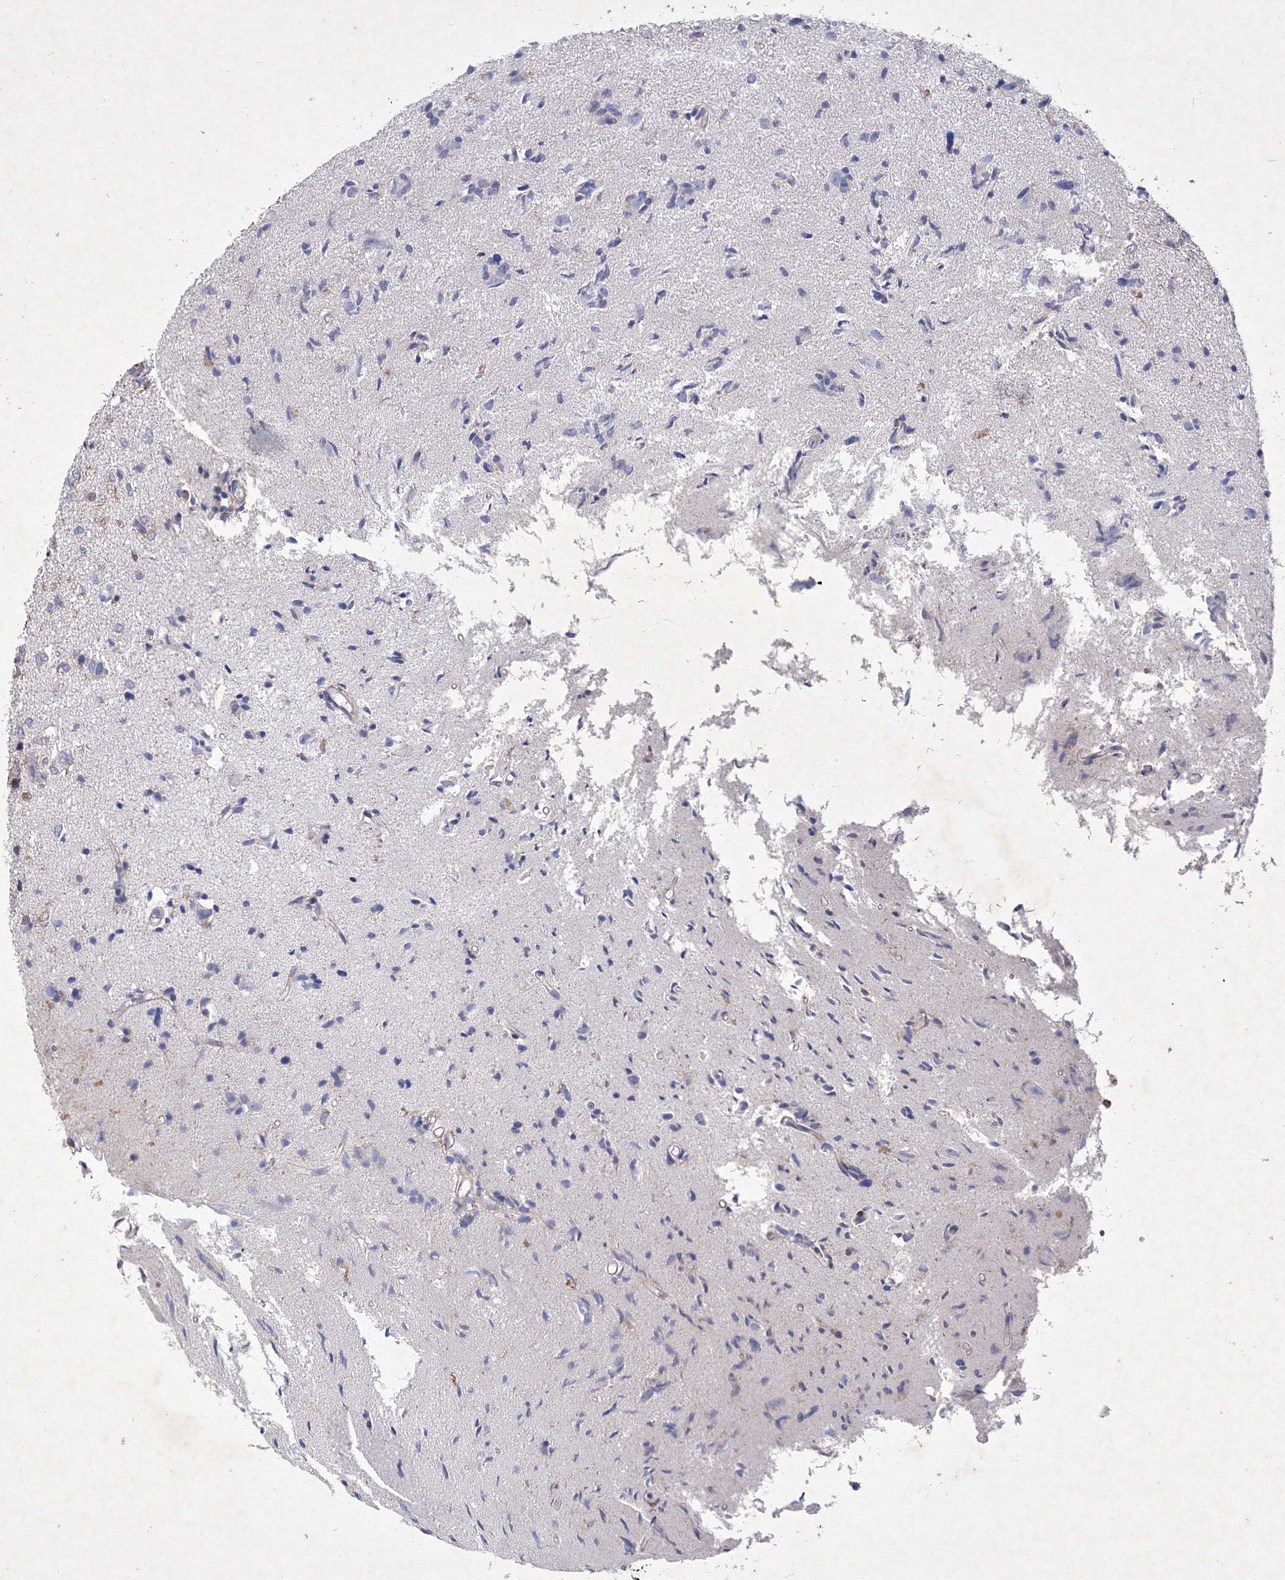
{"staining": {"intensity": "negative", "quantity": "none", "location": "none"}, "tissue": "glioma", "cell_type": "Tumor cells", "image_type": "cancer", "snomed": [{"axis": "morphology", "description": "Glioma, malignant, High grade"}, {"axis": "topography", "description": "Brain"}], "caption": "There is no significant expression in tumor cells of malignant high-grade glioma. (DAB immunohistochemistry (IHC) with hematoxylin counter stain).", "gene": "SNX18", "patient": {"sex": "female", "age": 59}}